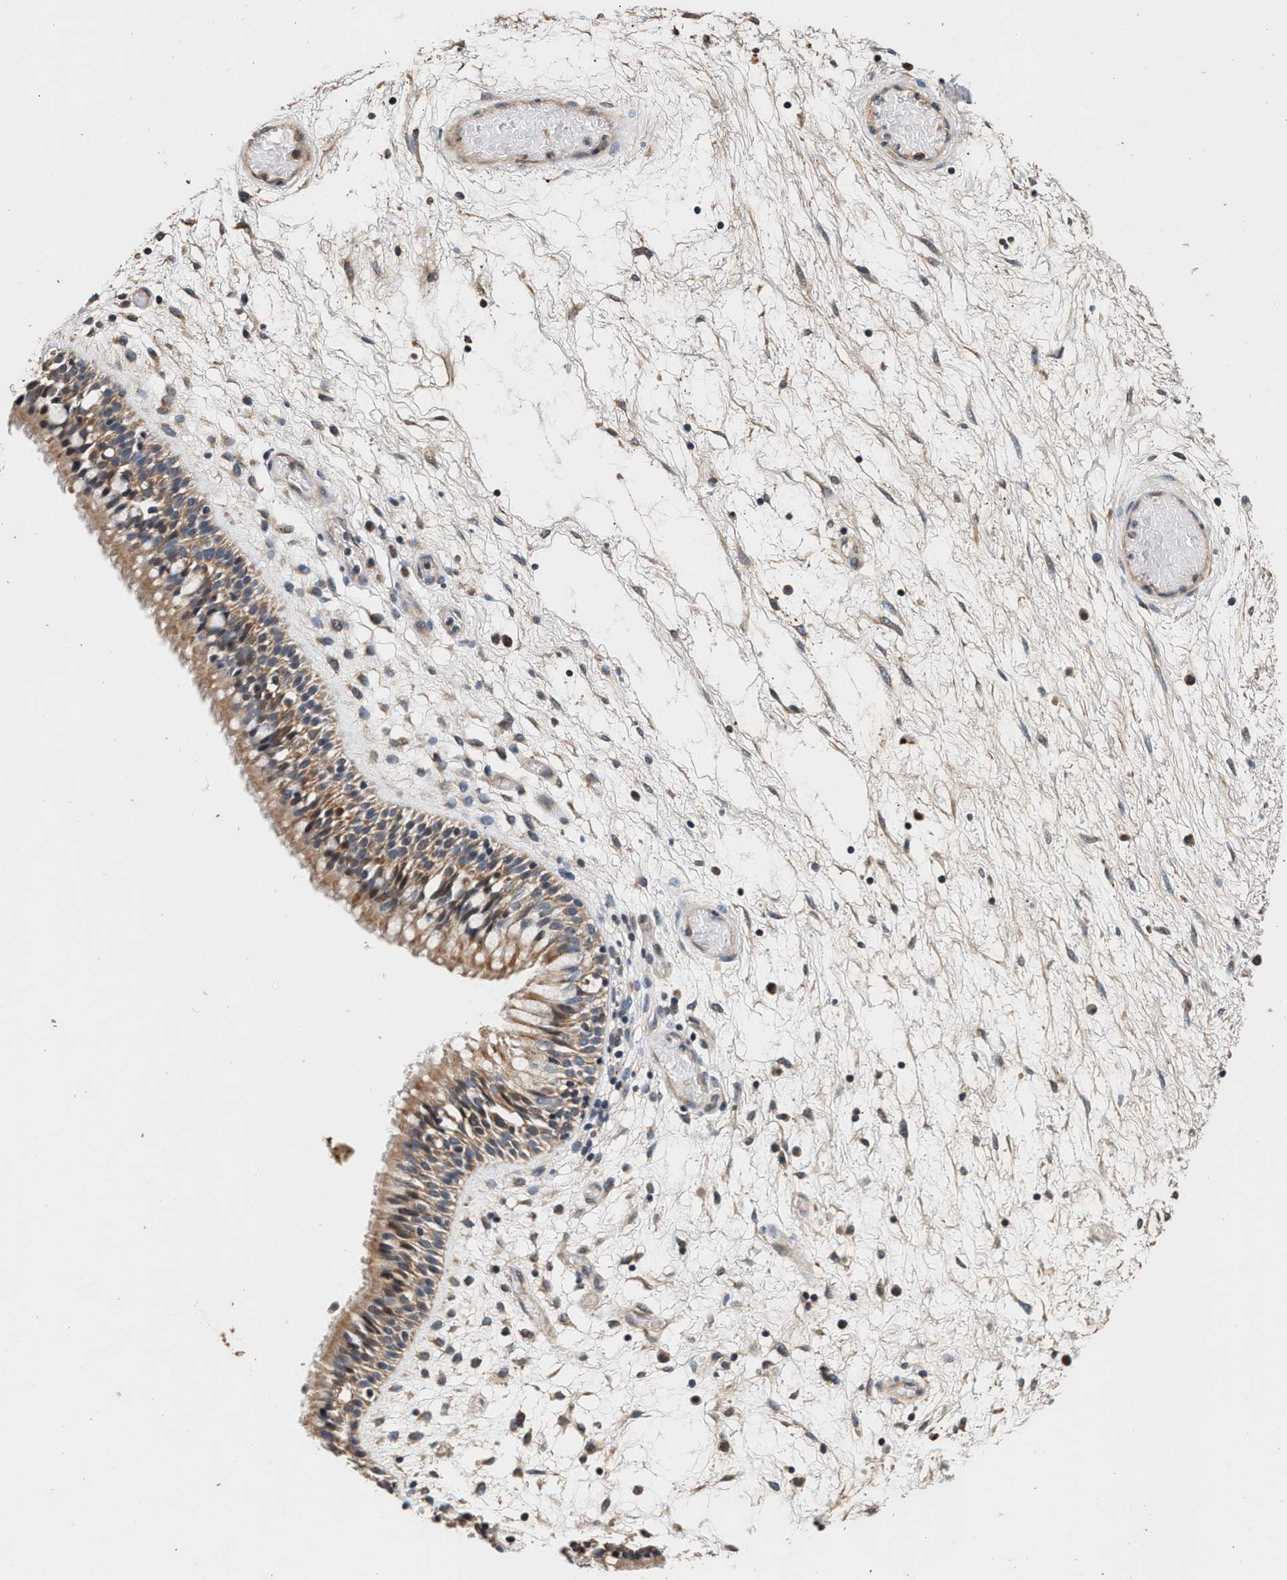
{"staining": {"intensity": "moderate", "quantity": ">75%", "location": "cytoplasmic/membranous"}, "tissue": "nasopharynx", "cell_type": "Respiratory epithelial cells", "image_type": "normal", "snomed": [{"axis": "morphology", "description": "Normal tissue, NOS"}, {"axis": "morphology", "description": "Inflammation, NOS"}, {"axis": "topography", "description": "Nasopharynx"}], "caption": "A medium amount of moderate cytoplasmic/membranous staining is identified in approximately >75% of respiratory epithelial cells in benign nasopharynx. (brown staining indicates protein expression, while blue staining denotes nuclei).", "gene": "PTGR3", "patient": {"sex": "male", "age": 48}}